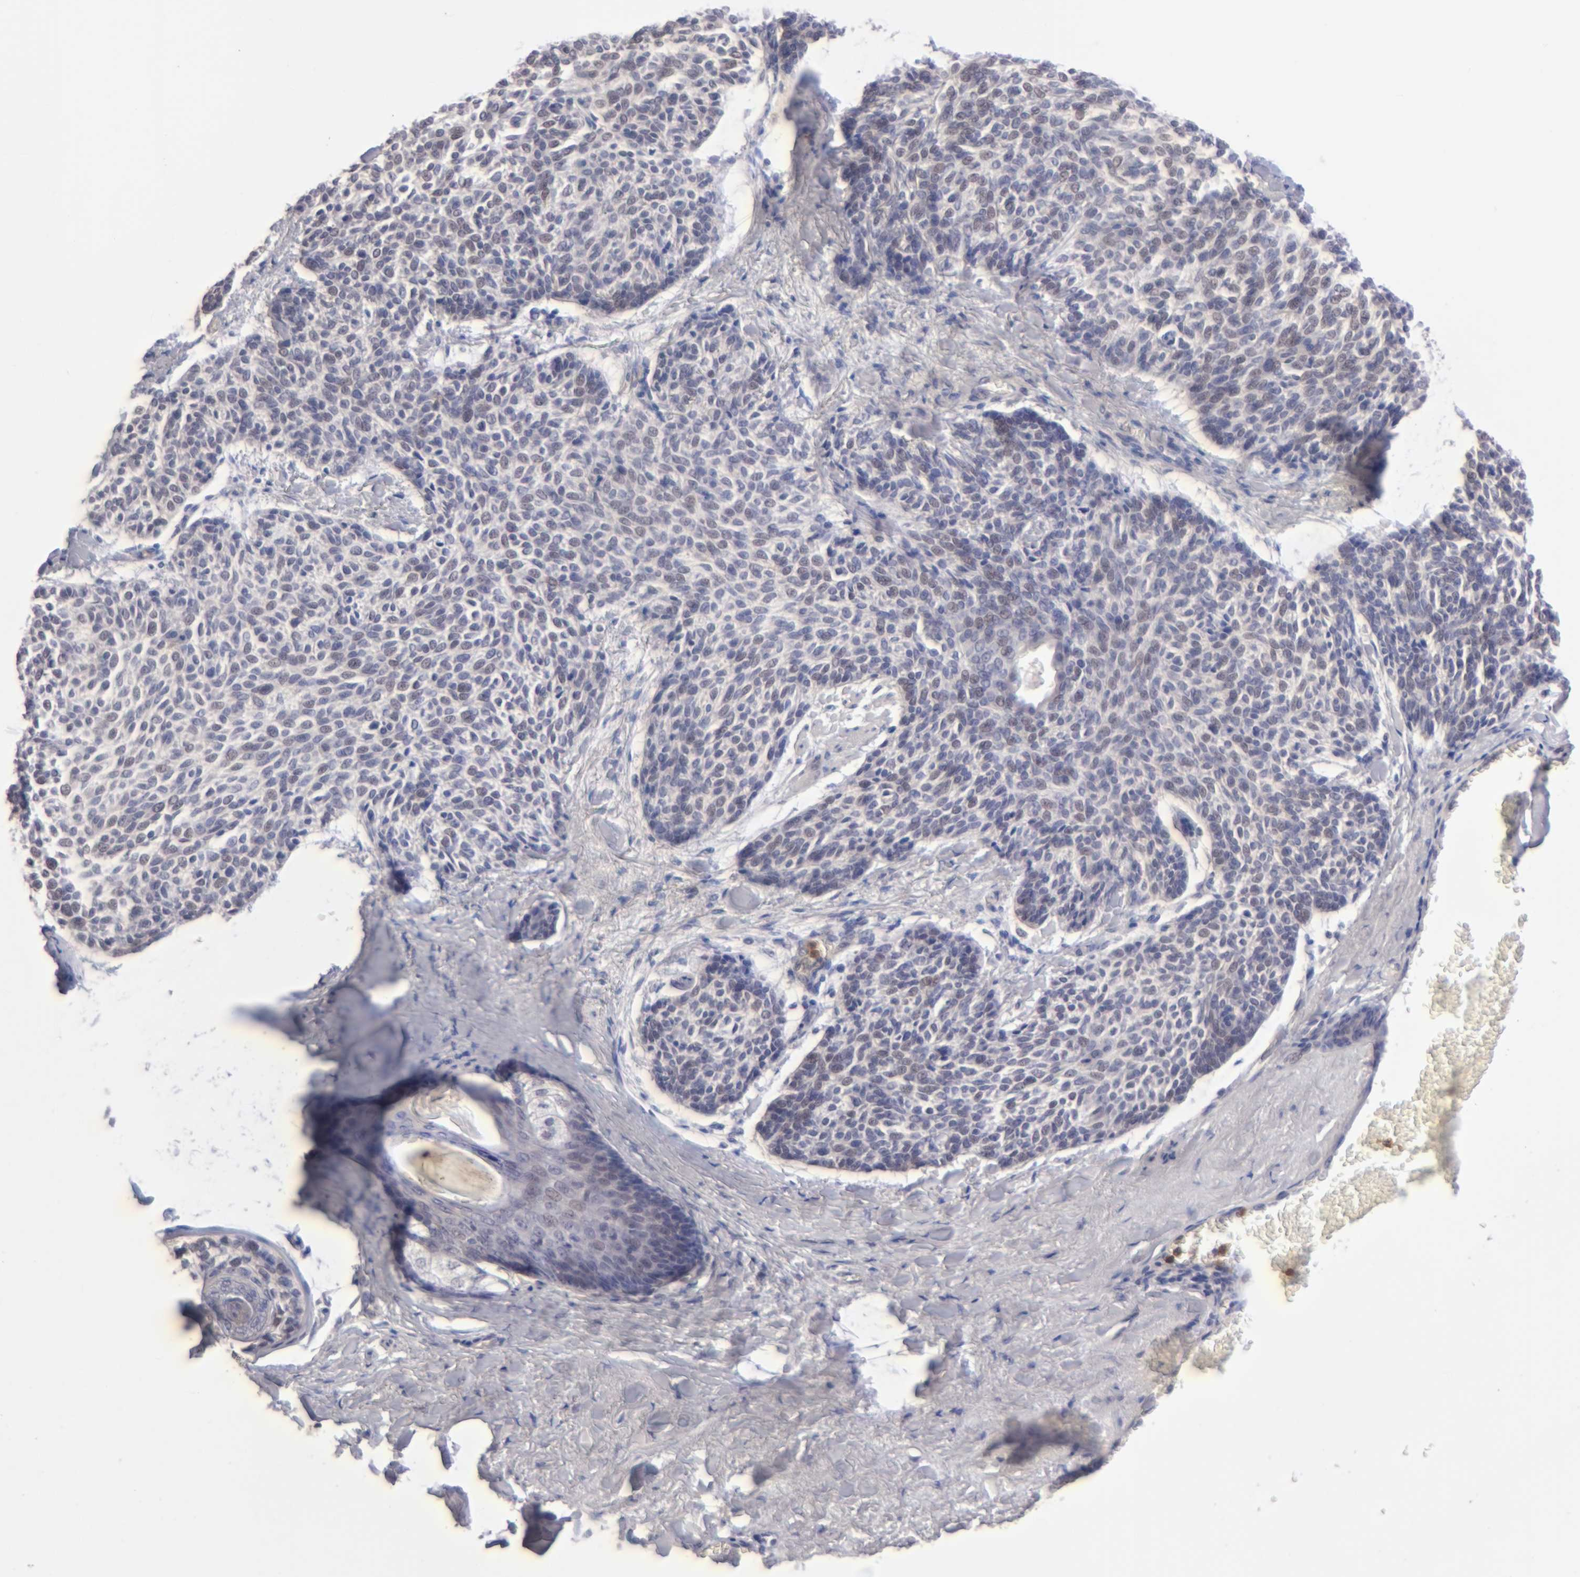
{"staining": {"intensity": "weak", "quantity": "25%-75%", "location": "nuclear"}, "tissue": "skin cancer", "cell_type": "Tumor cells", "image_type": "cancer", "snomed": [{"axis": "morphology", "description": "Normal tissue, NOS"}, {"axis": "morphology", "description": "Basal cell carcinoma"}, {"axis": "topography", "description": "Skin"}], "caption": "Immunohistochemistry (DAB (3,3'-diaminobenzidine)) staining of skin cancer demonstrates weak nuclear protein positivity in approximately 25%-75% of tumor cells.", "gene": "MGAM", "patient": {"sex": "female", "age": 70}}